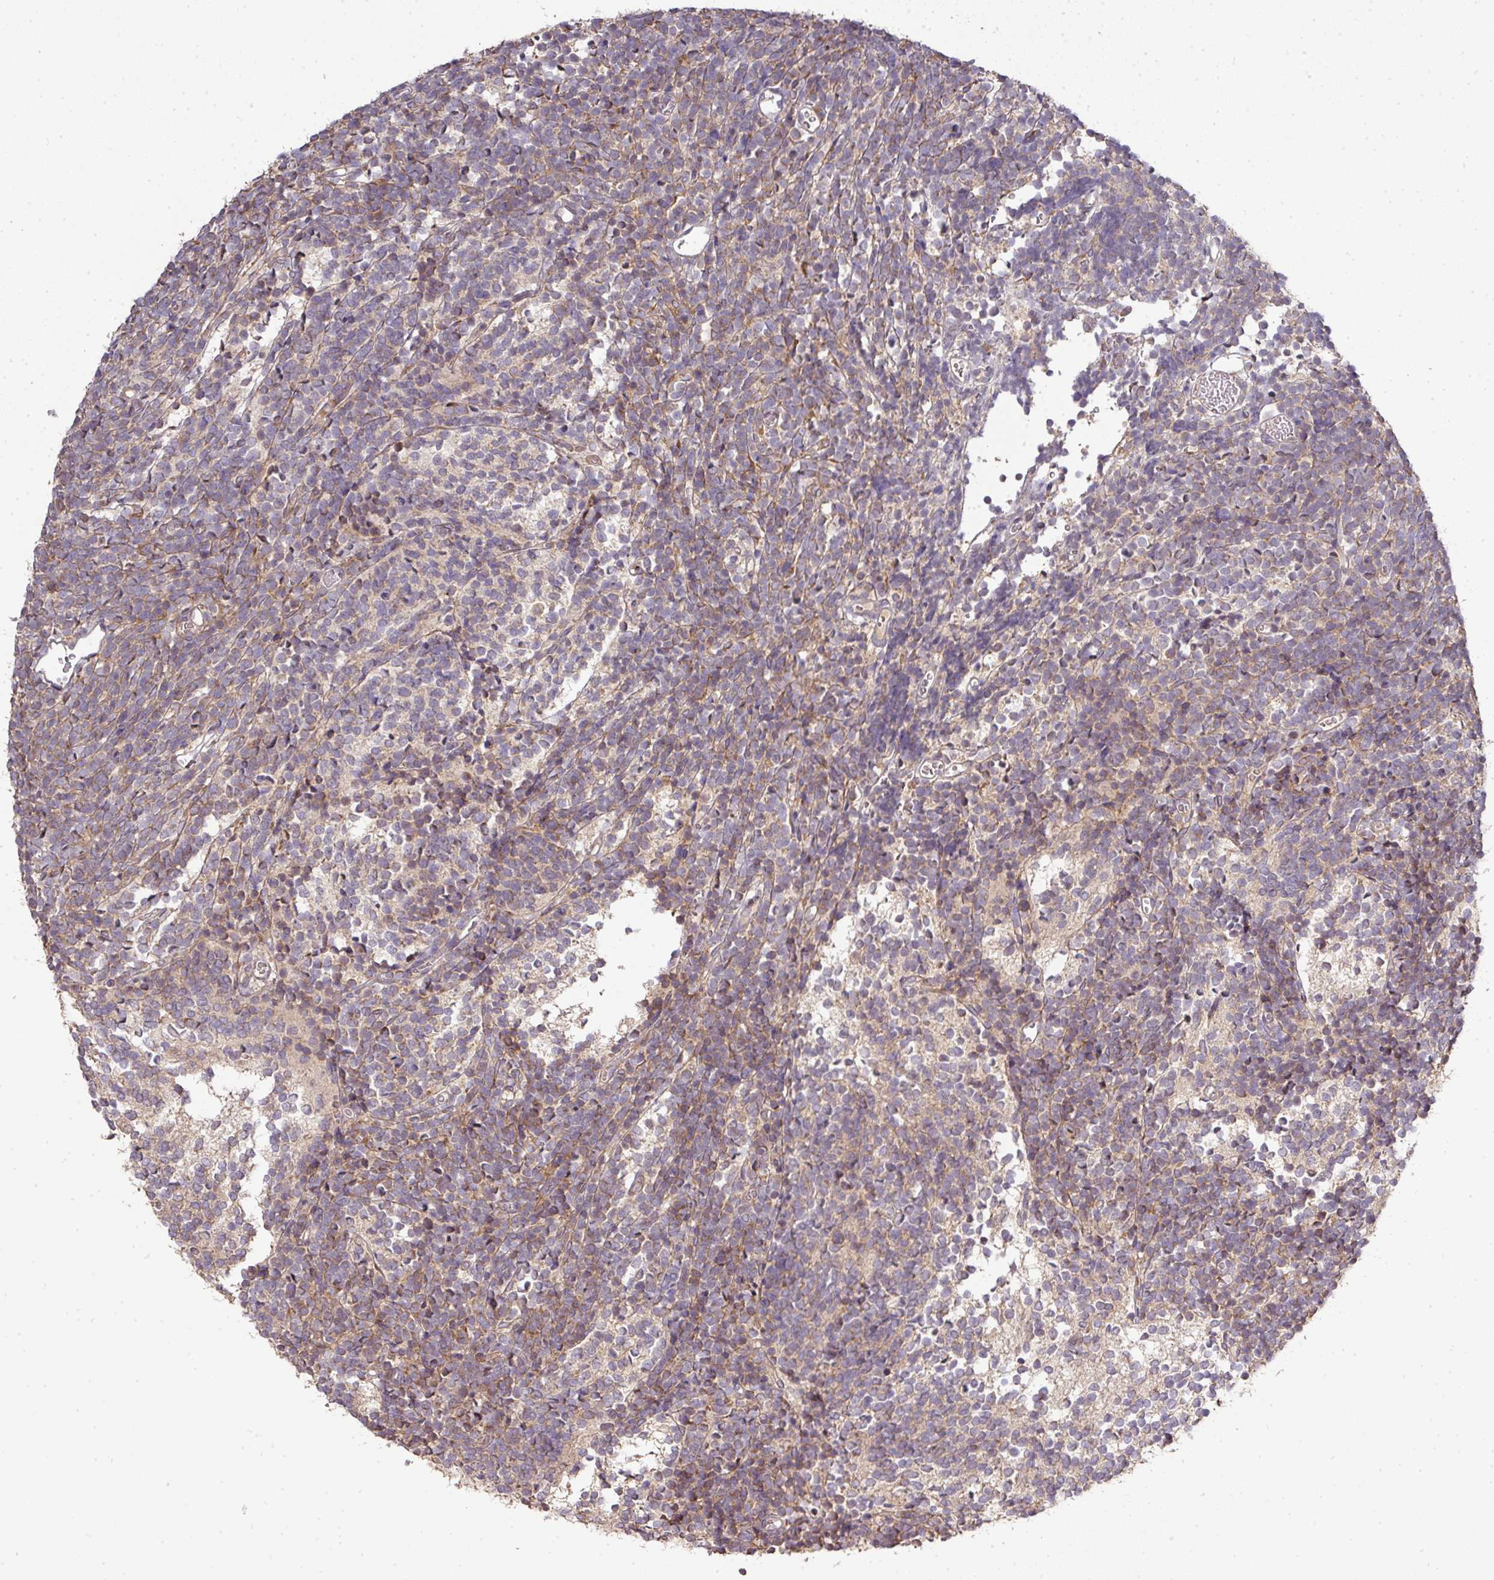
{"staining": {"intensity": "moderate", "quantity": "25%-75%", "location": "cytoplasmic/membranous"}, "tissue": "glioma", "cell_type": "Tumor cells", "image_type": "cancer", "snomed": [{"axis": "morphology", "description": "Glioma, malignant, Low grade"}, {"axis": "topography", "description": "Brain"}], "caption": "Glioma stained for a protein (brown) displays moderate cytoplasmic/membranous positive expression in about 25%-75% of tumor cells.", "gene": "GALP", "patient": {"sex": "female", "age": 1}}